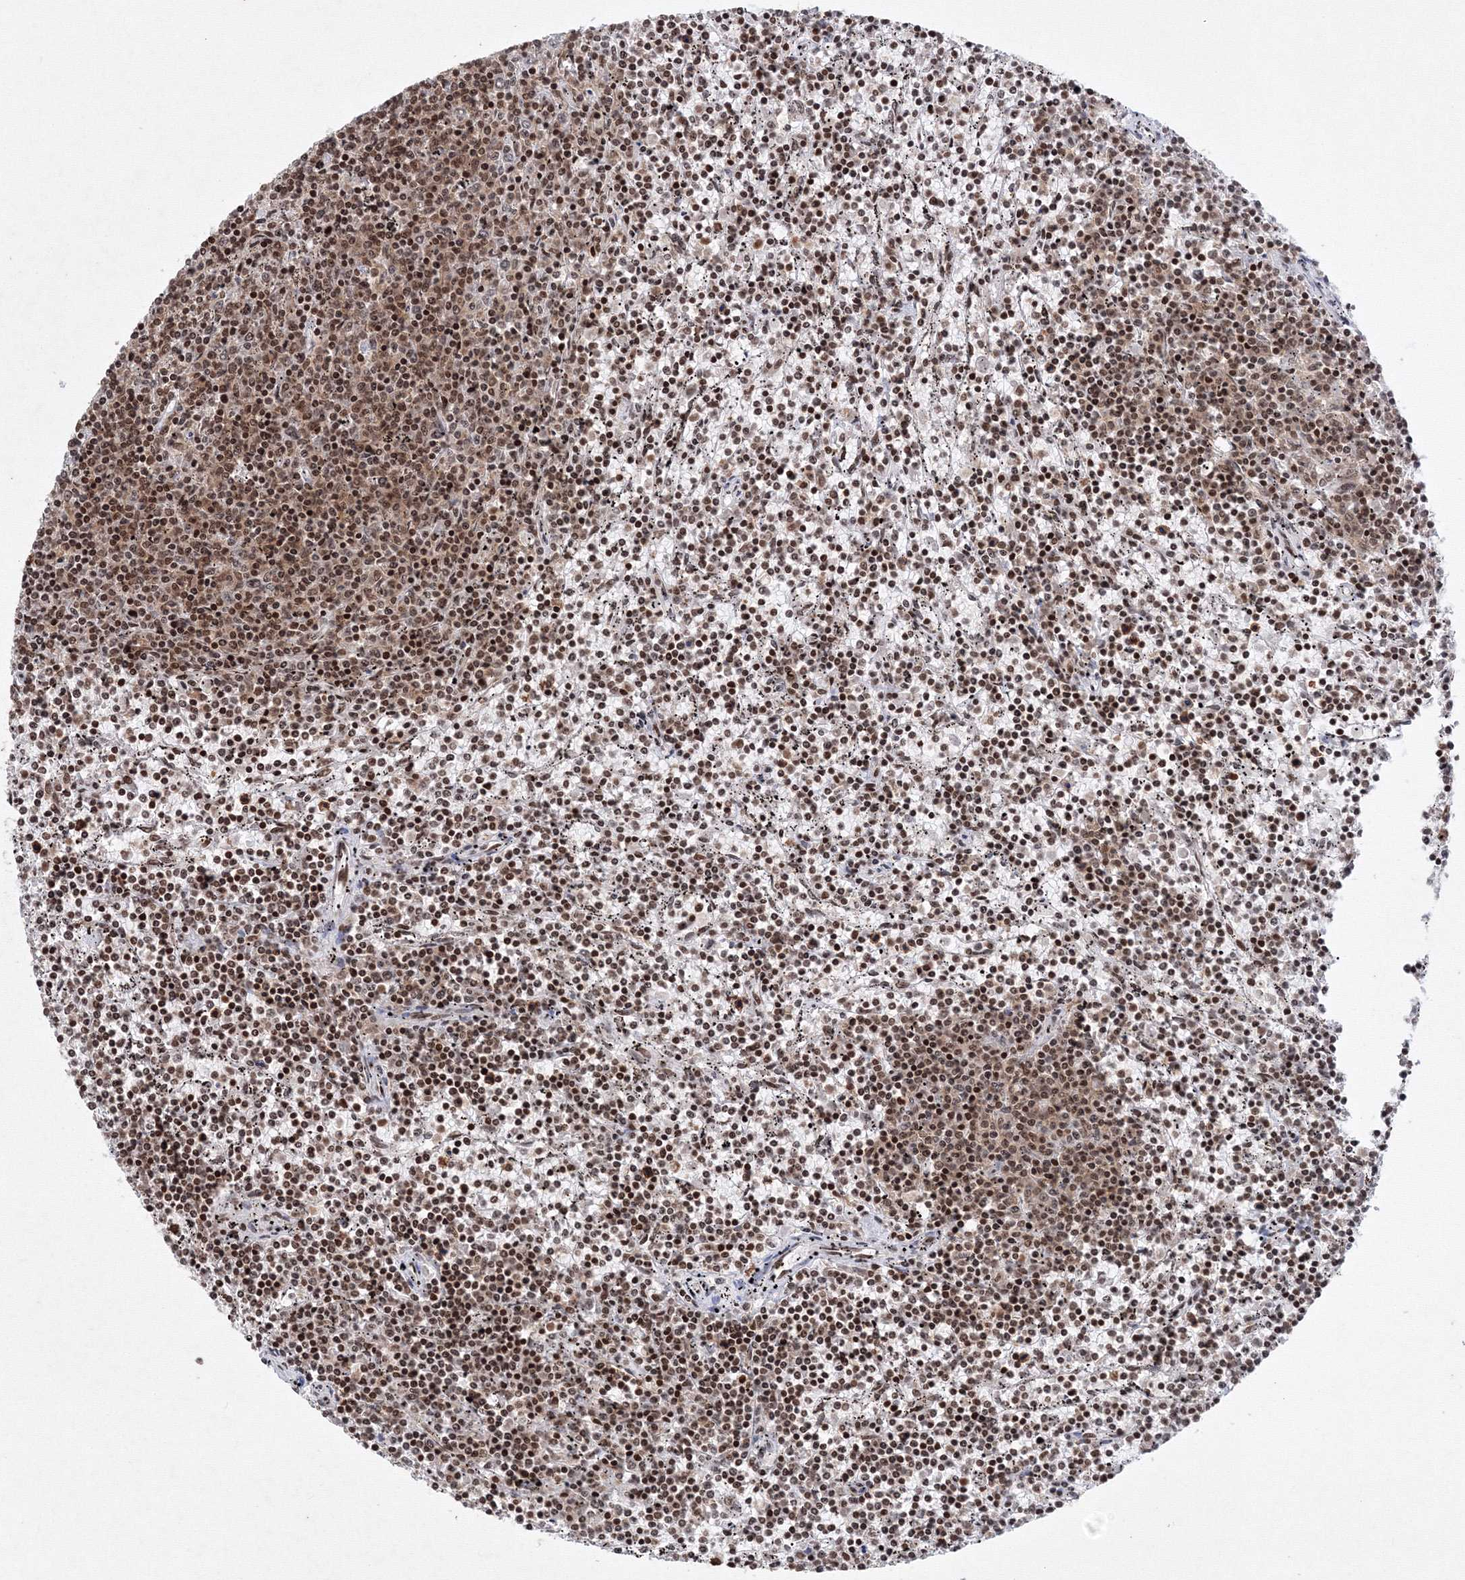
{"staining": {"intensity": "moderate", "quantity": ">75%", "location": "nuclear"}, "tissue": "lymphoma", "cell_type": "Tumor cells", "image_type": "cancer", "snomed": [{"axis": "morphology", "description": "Malignant lymphoma, non-Hodgkin's type, Low grade"}, {"axis": "topography", "description": "Spleen"}], "caption": "Protein staining demonstrates moderate nuclear positivity in approximately >75% of tumor cells in low-grade malignant lymphoma, non-Hodgkin's type. Using DAB (brown) and hematoxylin (blue) stains, captured at high magnification using brightfield microscopy.", "gene": "MKRN2", "patient": {"sex": "female", "age": 50}}